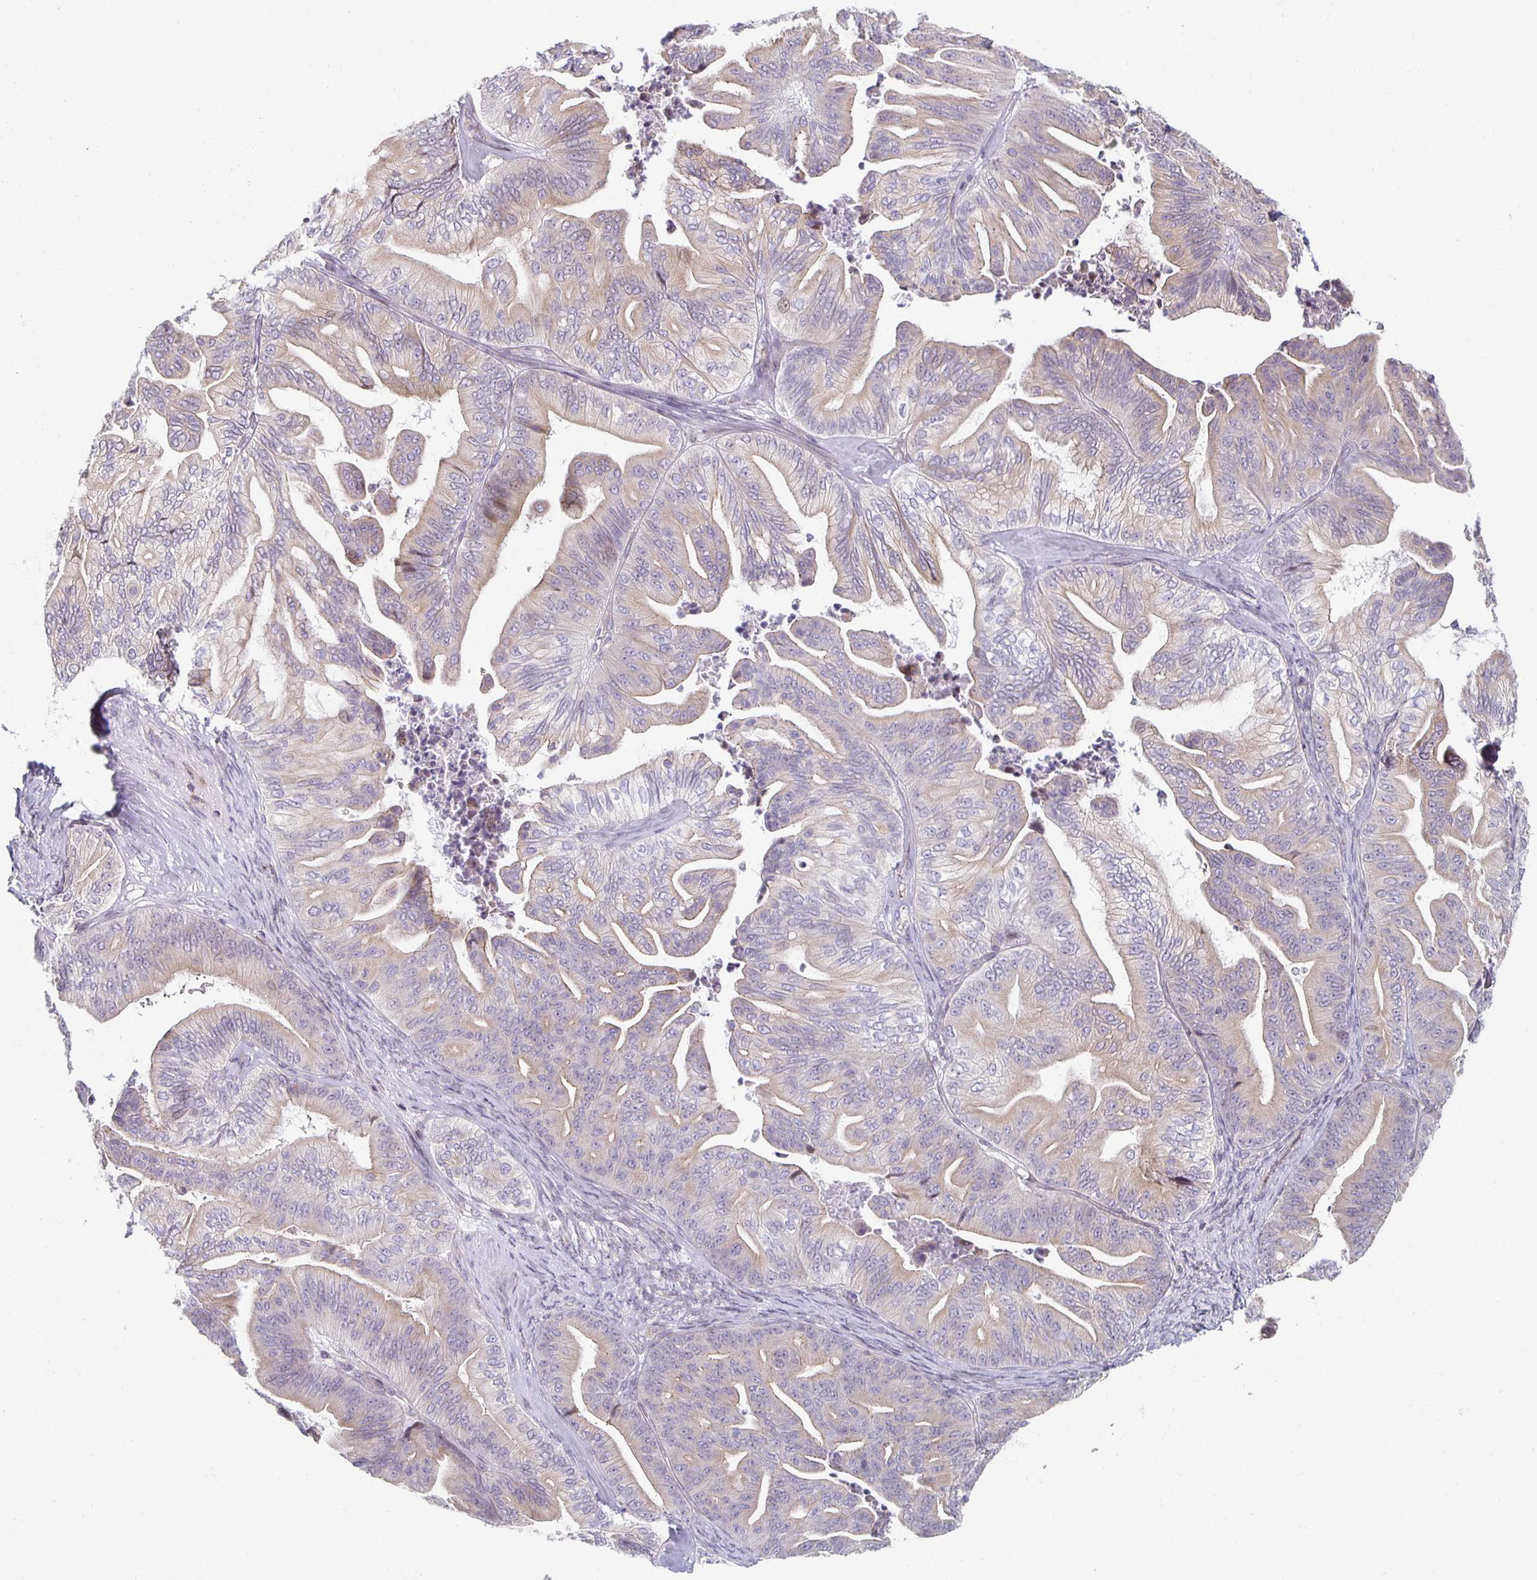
{"staining": {"intensity": "weak", "quantity": "<25%", "location": "cytoplasmic/membranous"}, "tissue": "ovarian cancer", "cell_type": "Tumor cells", "image_type": "cancer", "snomed": [{"axis": "morphology", "description": "Cystadenocarcinoma, mucinous, NOS"}, {"axis": "topography", "description": "Ovary"}], "caption": "An IHC histopathology image of mucinous cystadenocarcinoma (ovarian) is shown. There is no staining in tumor cells of mucinous cystadenocarcinoma (ovarian).", "gene": "HCFC1R1", "patient": {"sex": "female", "age": 67}}